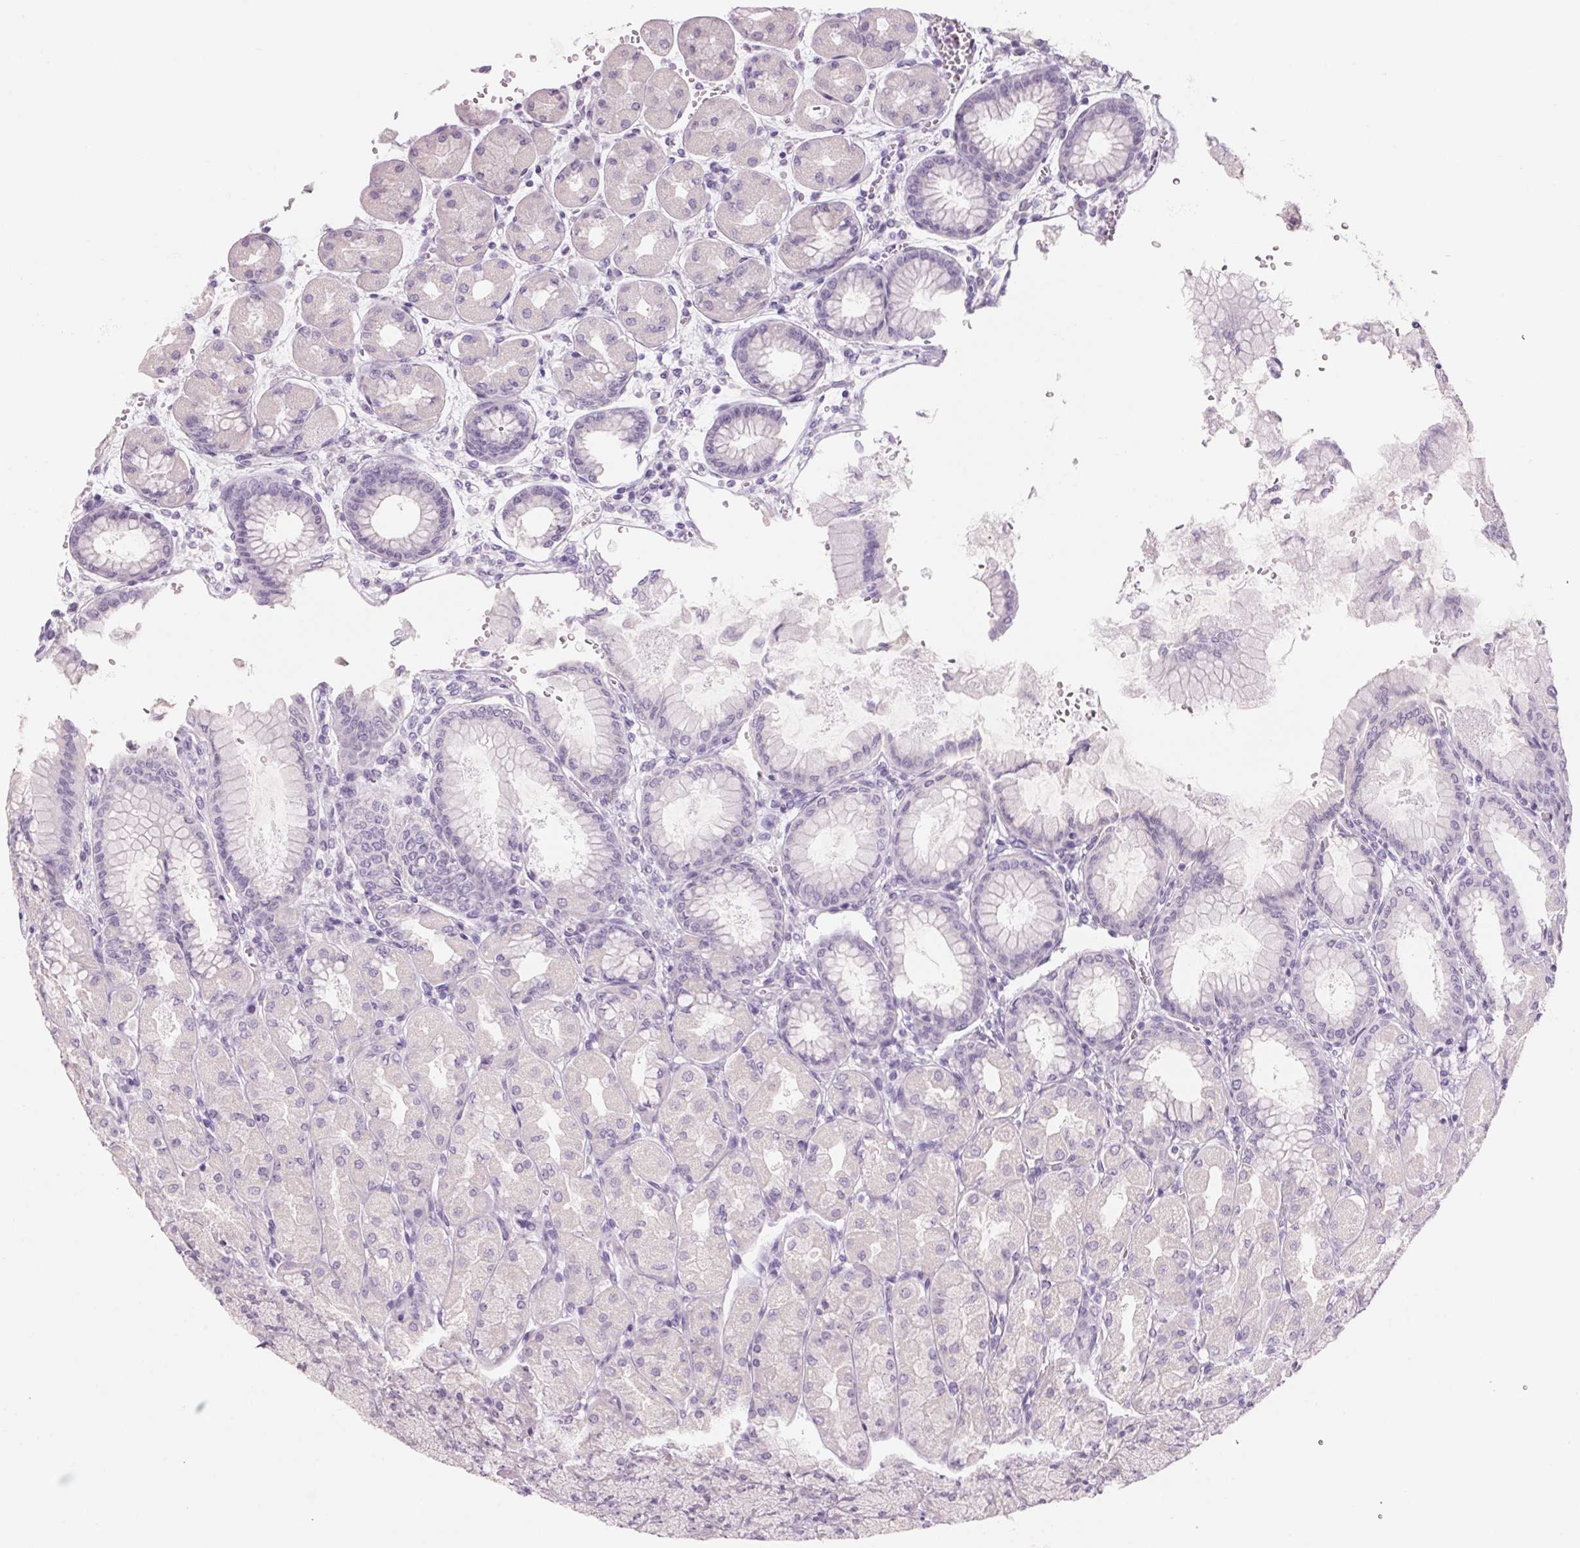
{"staining": {"intensity": "negative", "quantity": "none", "location": "none"}, "tissue": "stomach", "cell_type": "Glandular cells", "image_type": "normal", "snomed": [{"axis": "morphology", "description": "Normal tissue, NOS"}, {"axis": "topography", "description": "Stomach, upper"}], "caption": "Immunohistochemical staining of benign human stomach reveals no significant expression in glandular cells.", "gene": "RPTN", "patient": {"sex": "female", "age": 56}}